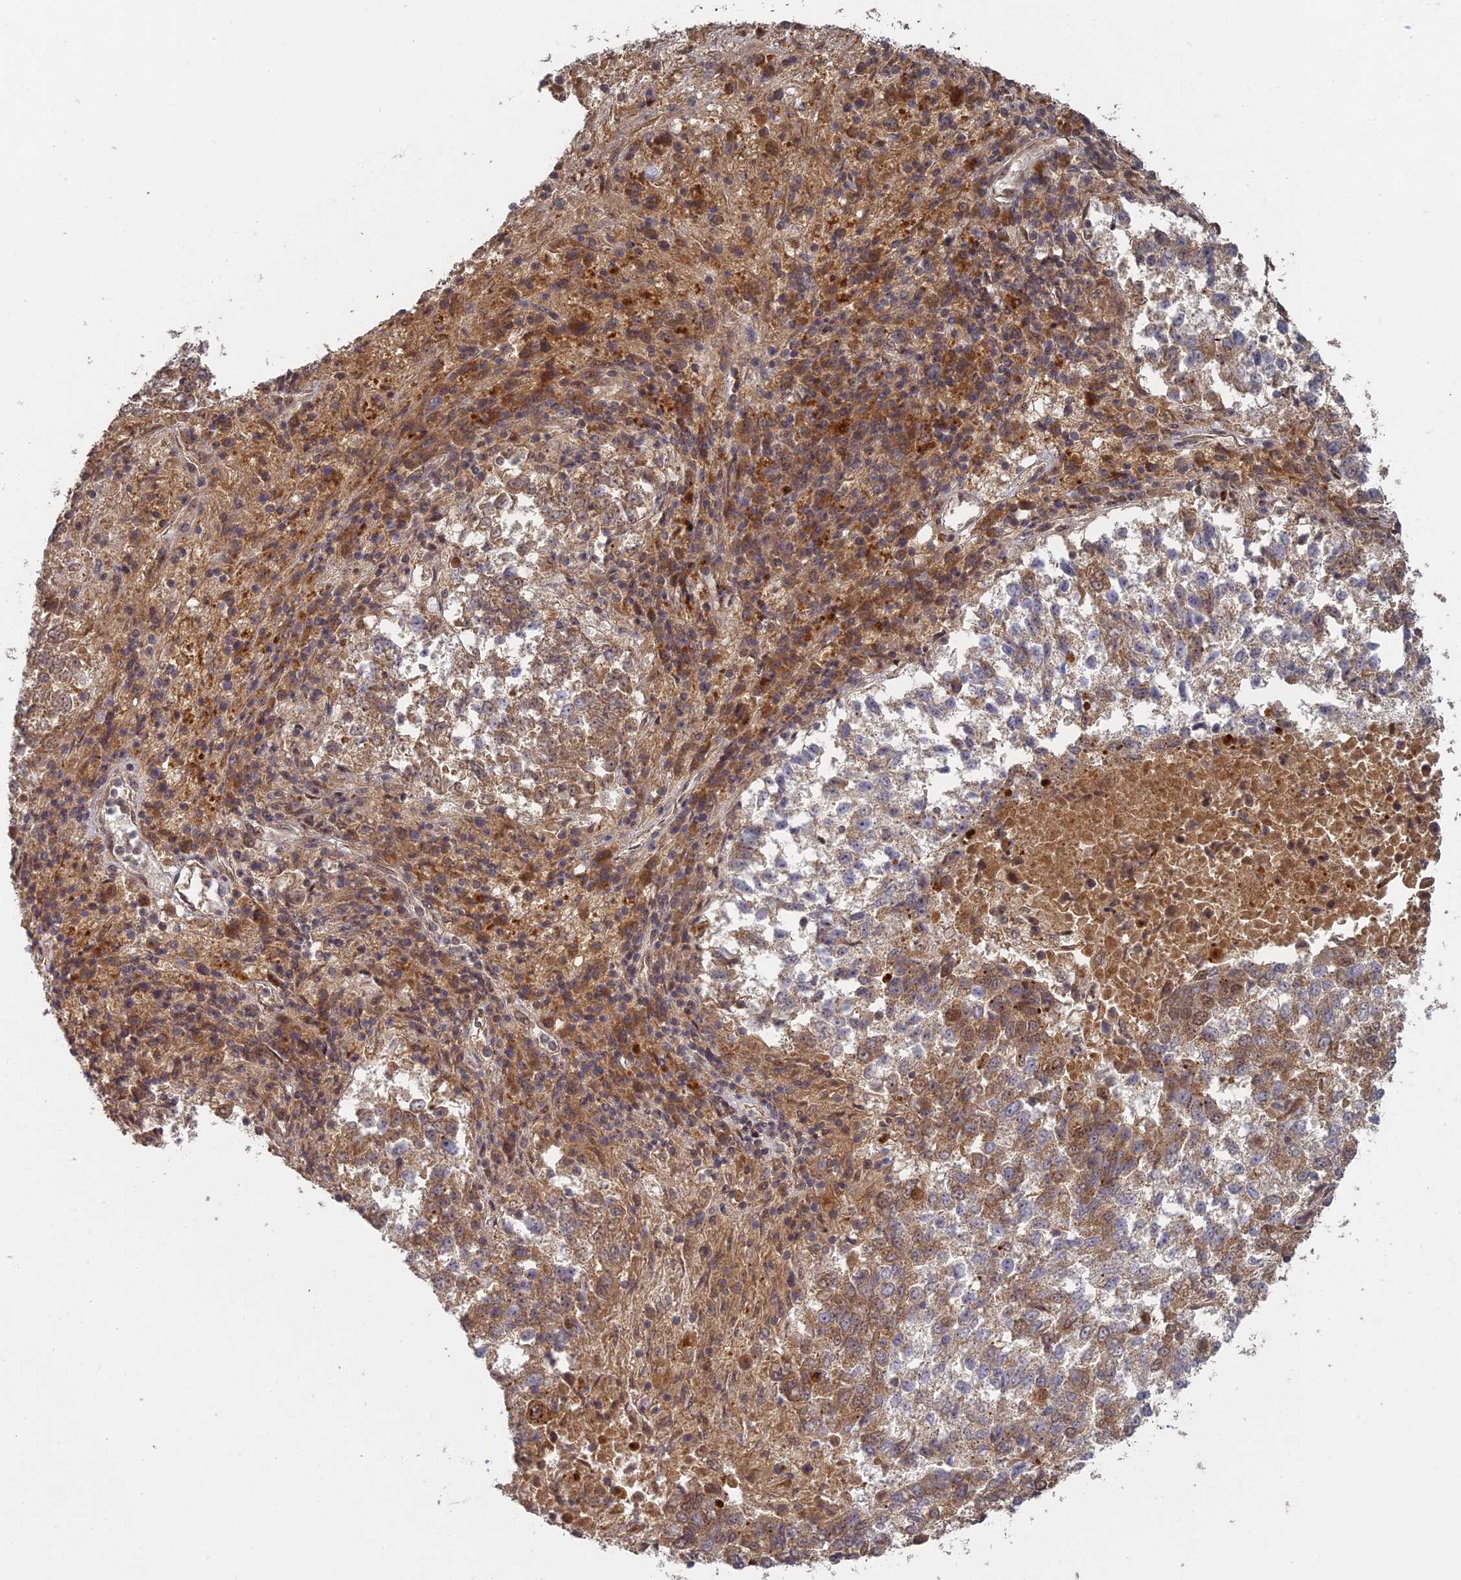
{"staining": {"intensity": "moderate", "quantity": ">75%", "location": "cytoplasmic/membranous,nuclear"}, "tissue": "lung cancer", "cell_type": "Tumor cells", "image_type": "cancer", "snomed": [{"axis": "morphology", "description": "Squamous cell carcinoma, NOS"}, {"axis": "topography", "description": "Lung"}], "caption": "An IHC image of neoplastic tissue is shown. Protein staining in brown labels moderate cytoplasmic/membranous and nuclear positivity in squamous cell carcinoma (lung) within tumor cells. (DAB (3,3'-diaminobenzidine) IHC, brown staining for protein, blue staining for nuclei).", "gene": "RANBP3", "patient": {"sex": "male", "age": 73}}